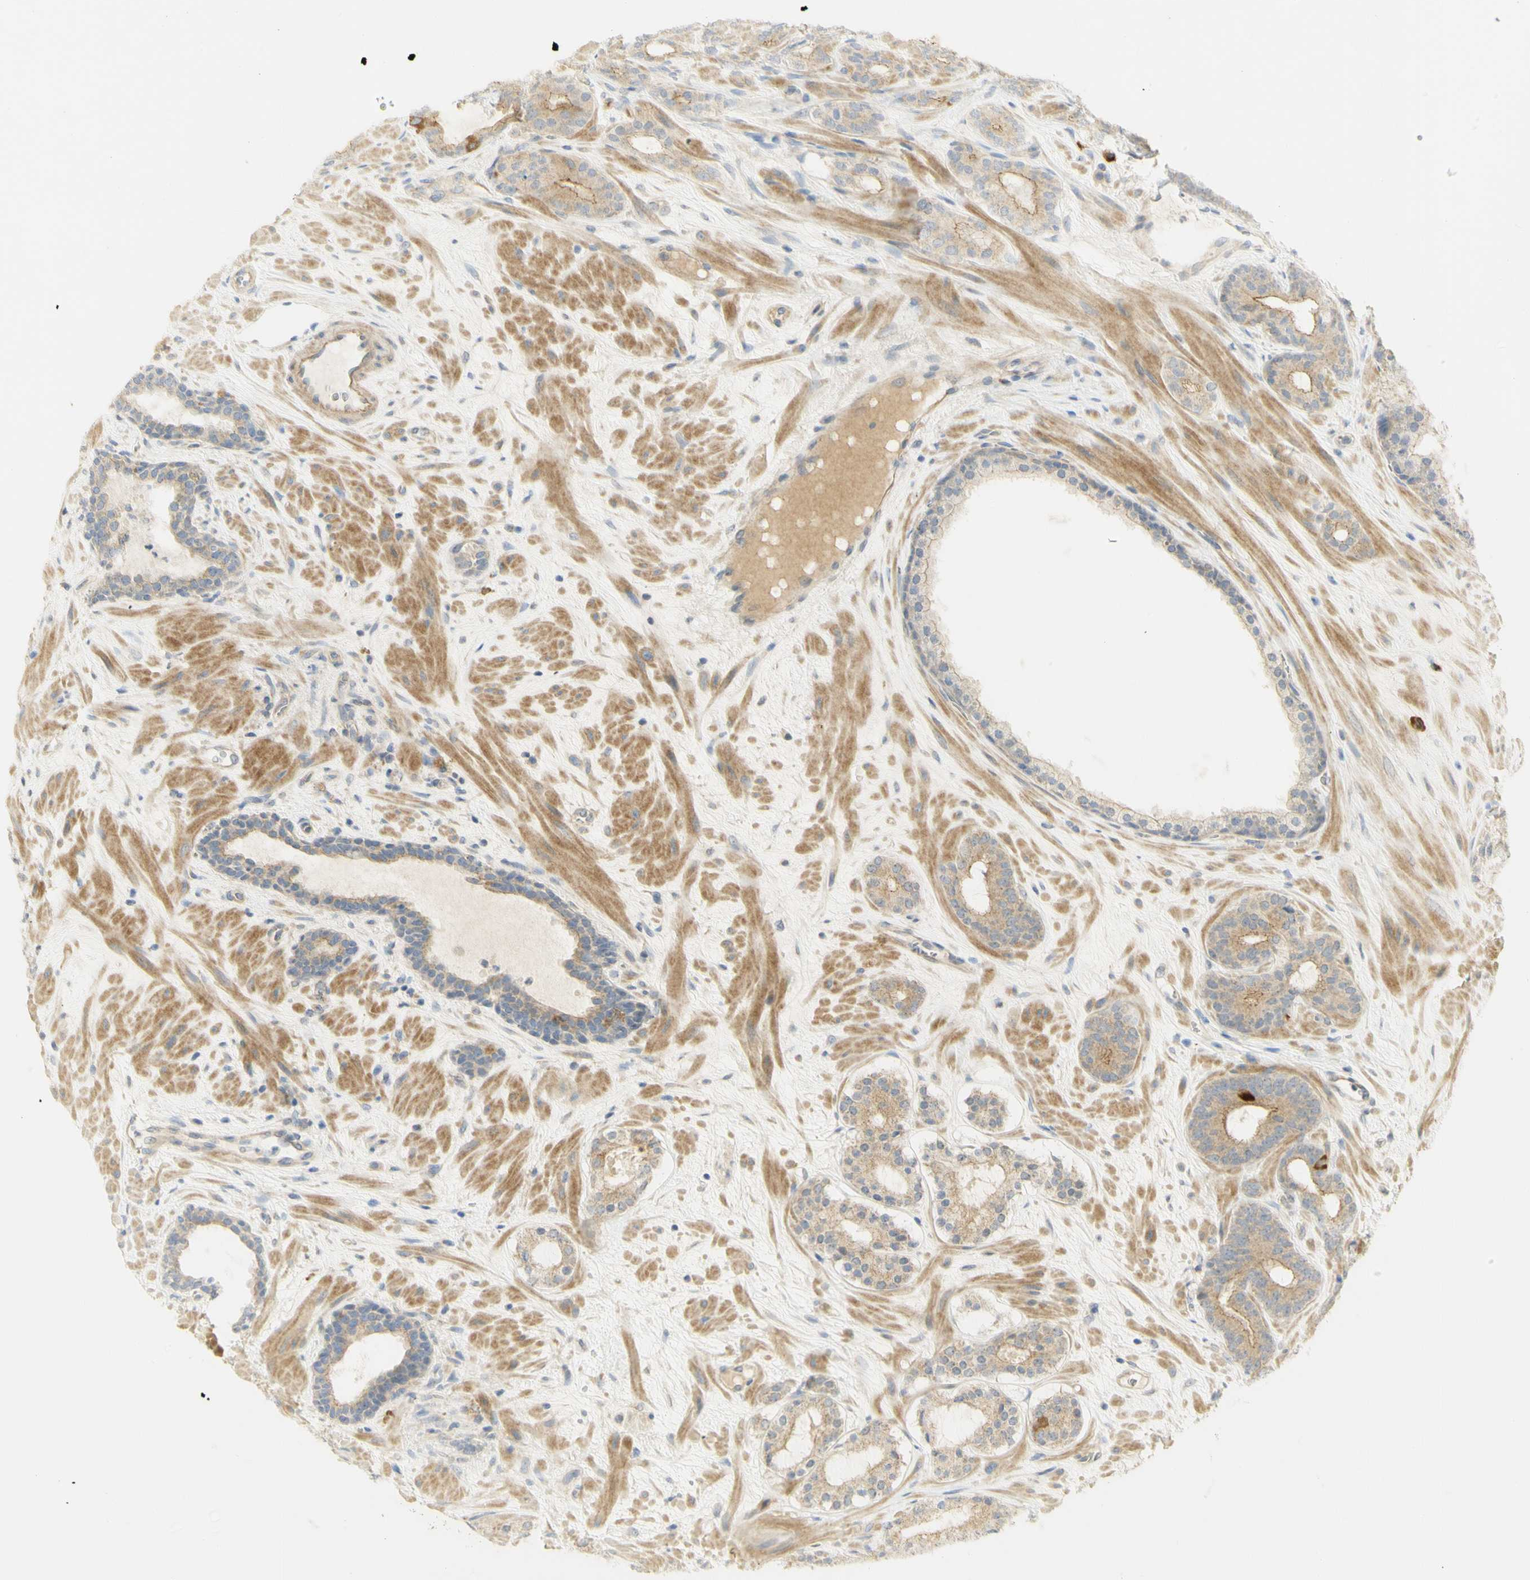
{"staining": {"intensity": "moderate", "quantity": ">75%", "location": "cytoplasmic/membranous"}, "tissue": "prostate cancer", "cell_type": "Tumor cells", "image_type": "cancer", "snomed": [{"axis": "morphology", "description": "Adenocarcinoma, Low grade"}, {"axis": "topography", "description": "Prostate"}], "caption": "Protein analysis of prostate cancer (adenocarcinoma (low-grade)) tissue reveals moderate cytoplasmic/membranous positivity in about >75% of tumor cells.", "gene": "KIF11", "patient": {"sex": "male", "age": 63}}